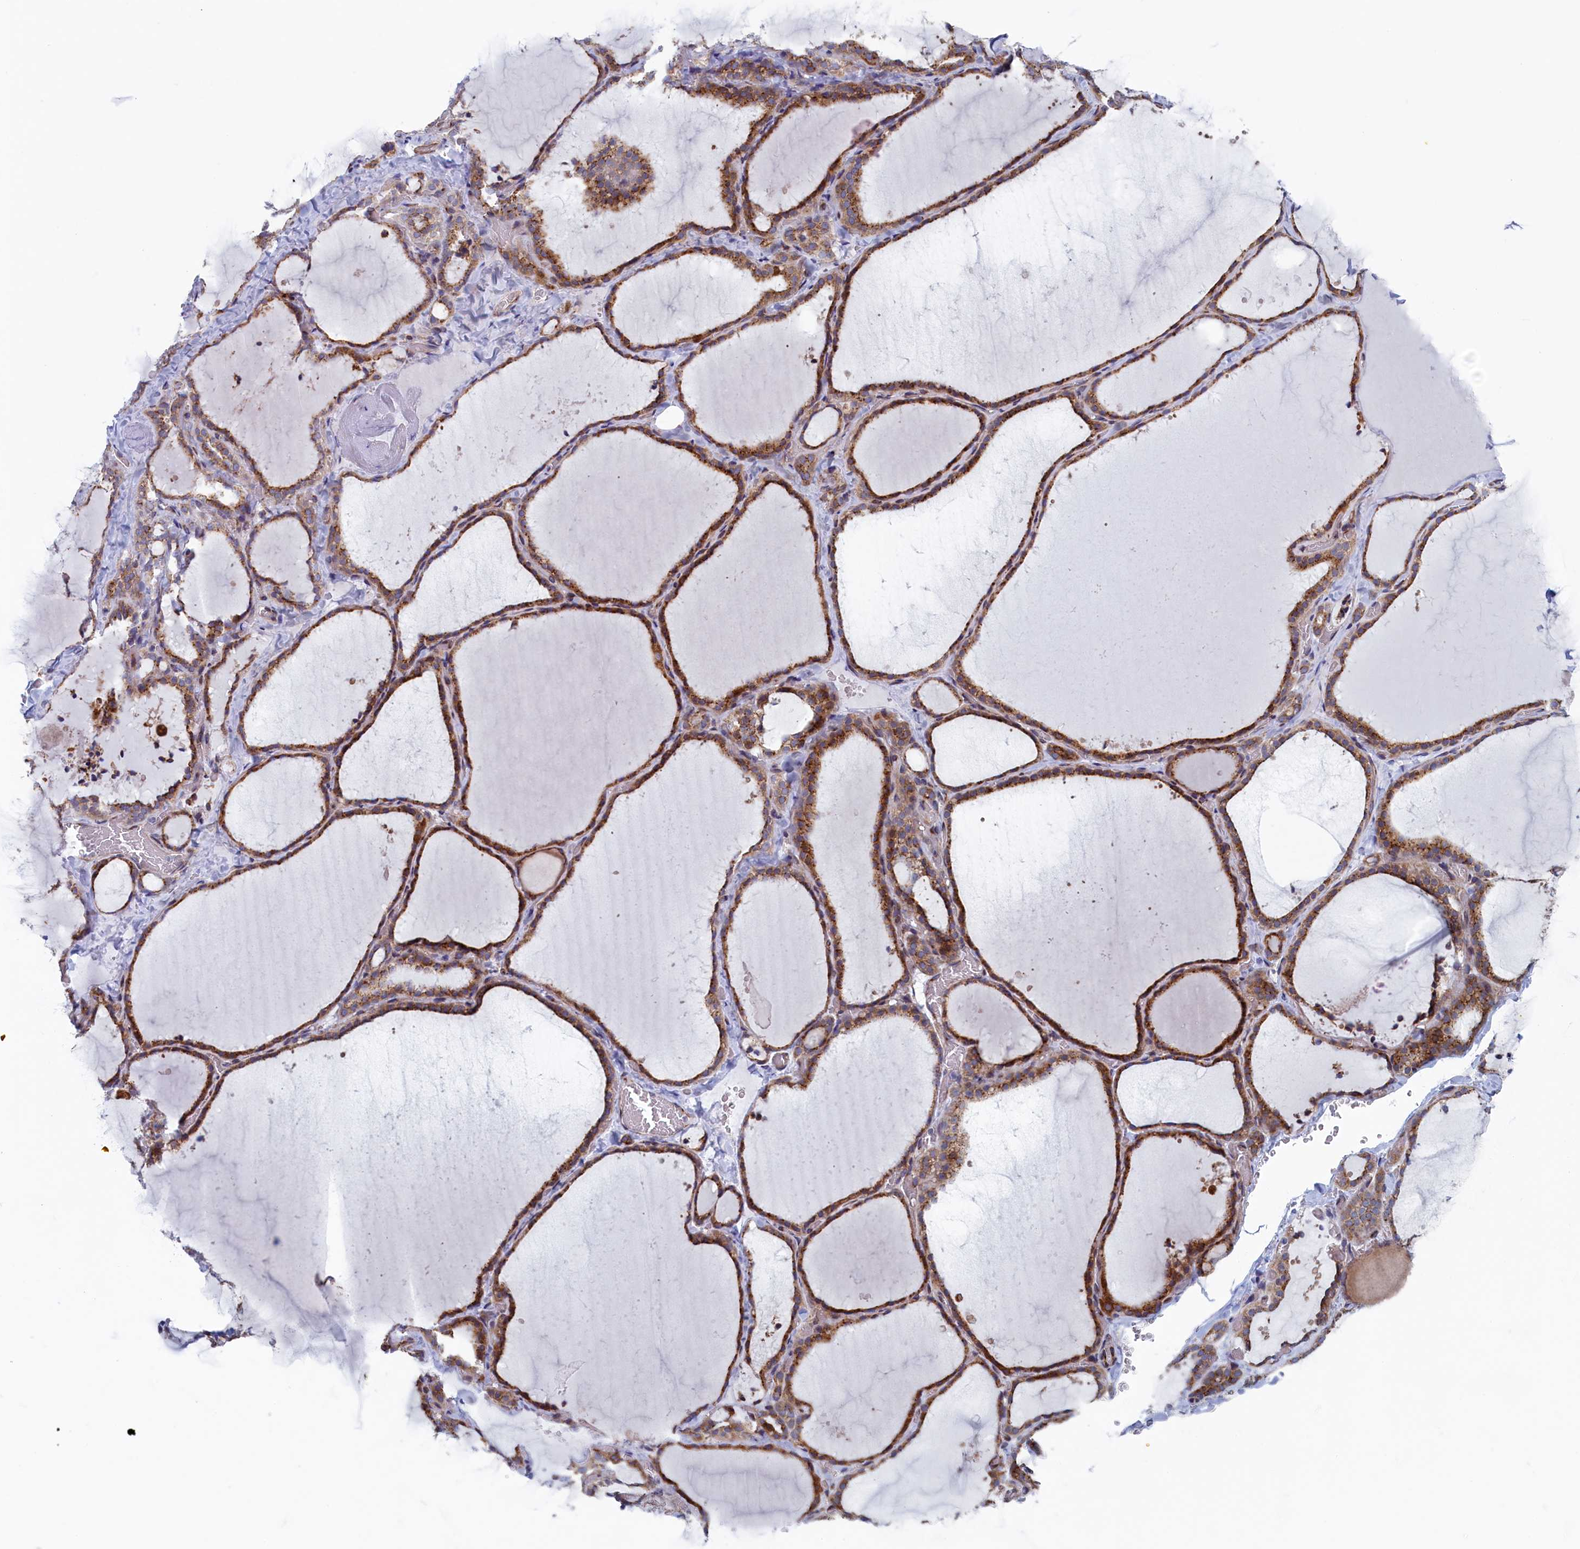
{"staining": {"intensity": "moderate", "quantity": ">75%", "location": "cytoplasmic/membranous"}, "tissue": "thyroid gland", "cell_type": "Glandular cells", "image_type": "normal", "snomed": [{"axis": "morphology", "description": "Normal tissue, NOS"}, {"axis": "topography", "description": "Thyroid gland"}], "caption": "High-power microscopy captured an immunohistochemistry (IHC) micrograph of benign thyroid gland, revealing moderate cytoplasmic/membranous positivity in about >75% of glandular cells. Nuclei are stained in blue.", "gene": "MTFMT", "patient": {"sex": "female", "age": 22}}